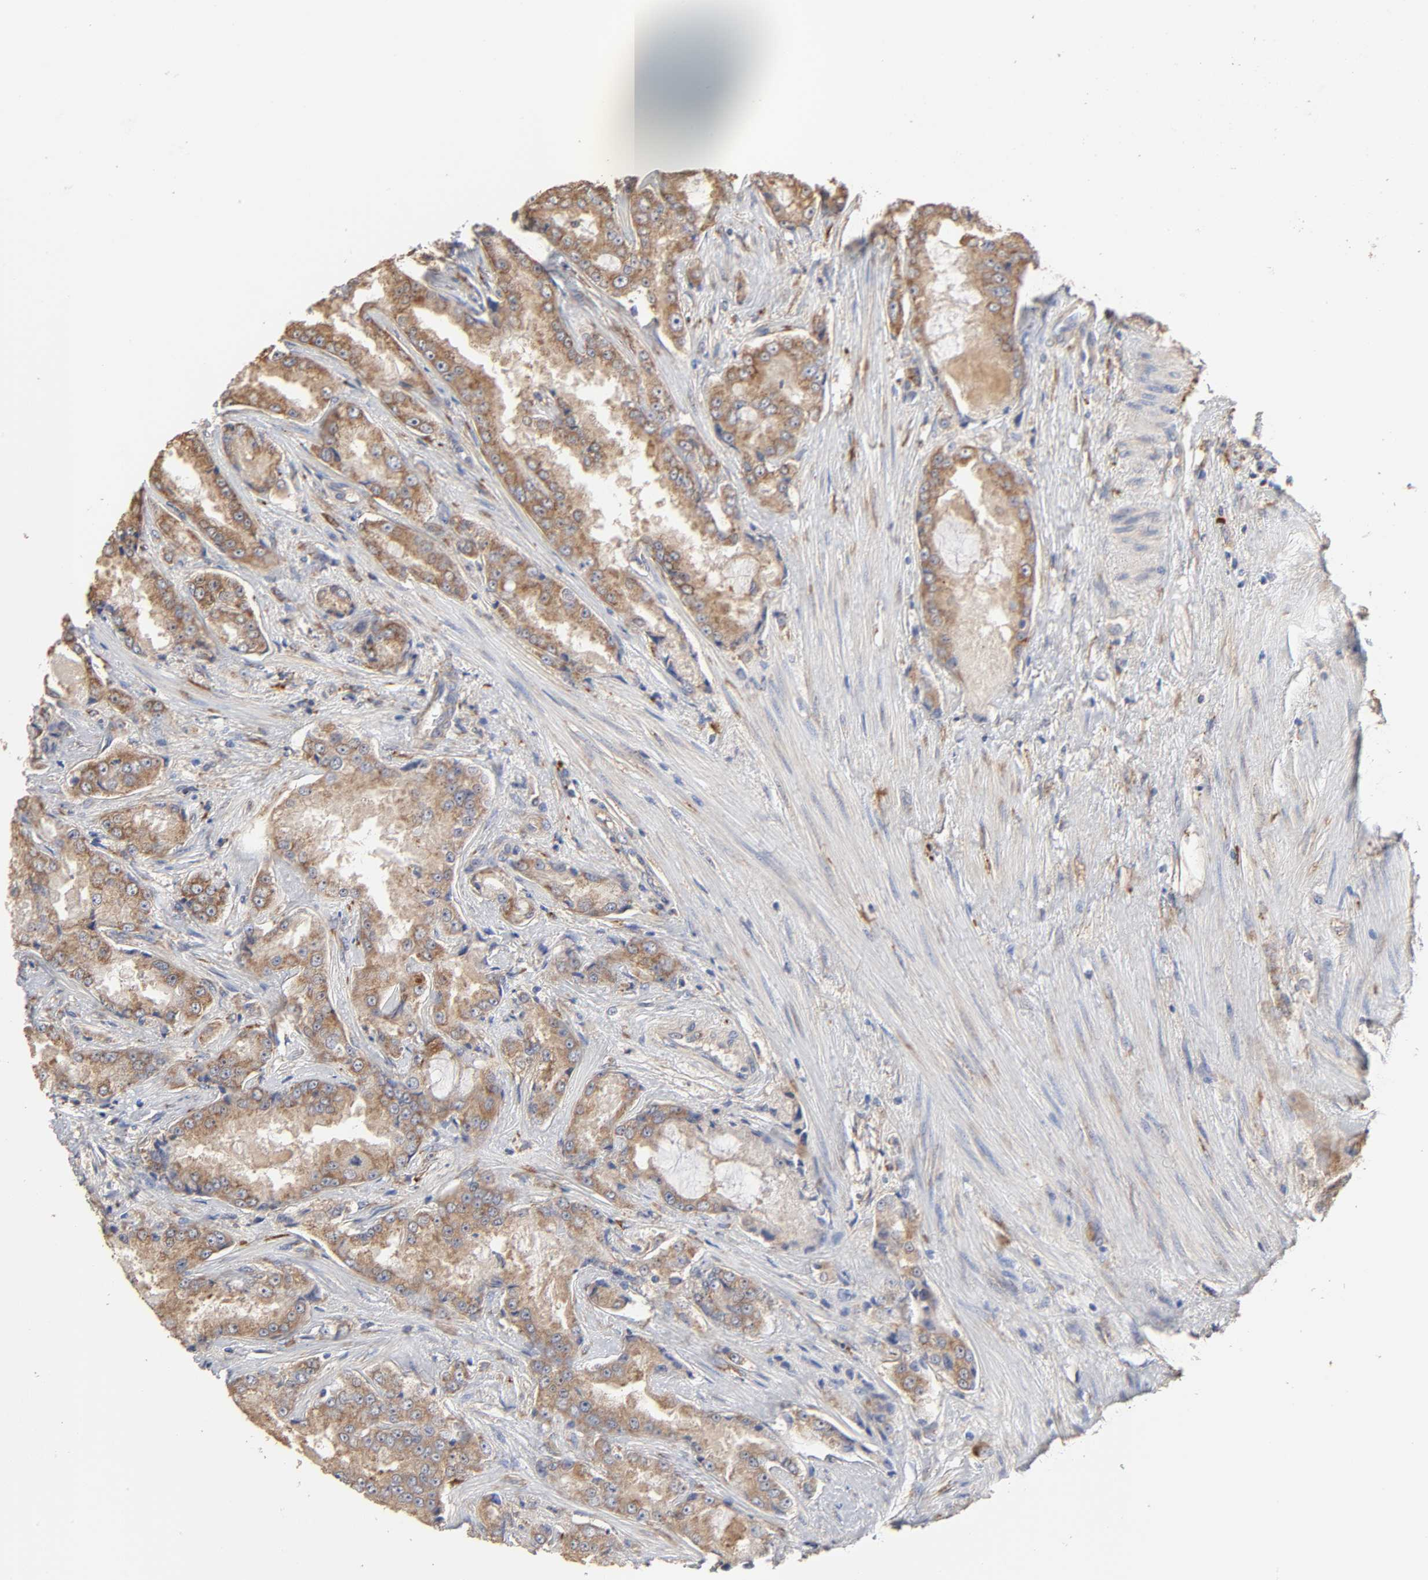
{"staining": {"intensity": "weak", "quantity": ">75%", "location": "cytoplasmic/membranous"}, "tissue": "prostate cancer", "cell_type": "Tumor cells", "image_type": "cancer", "snomed": [{"axis": "morphology", "description": "Adenocarcinoma, High grade"}, {"axis": "topography", "description": "Prostate"}], "caption": "Immunohistochemistry (IHC) histopathology image of neoplastic tissue: human prostate cancer stained using immunohistochemistry displays low levels of weak protein expression localized specifically in the cytoplasmic/membranous of tumor cells, appearing as a cytoplasmic/membranous brown color.", "gene": "EIF4G2", "patient": {"sex": "male", "age": 73}}